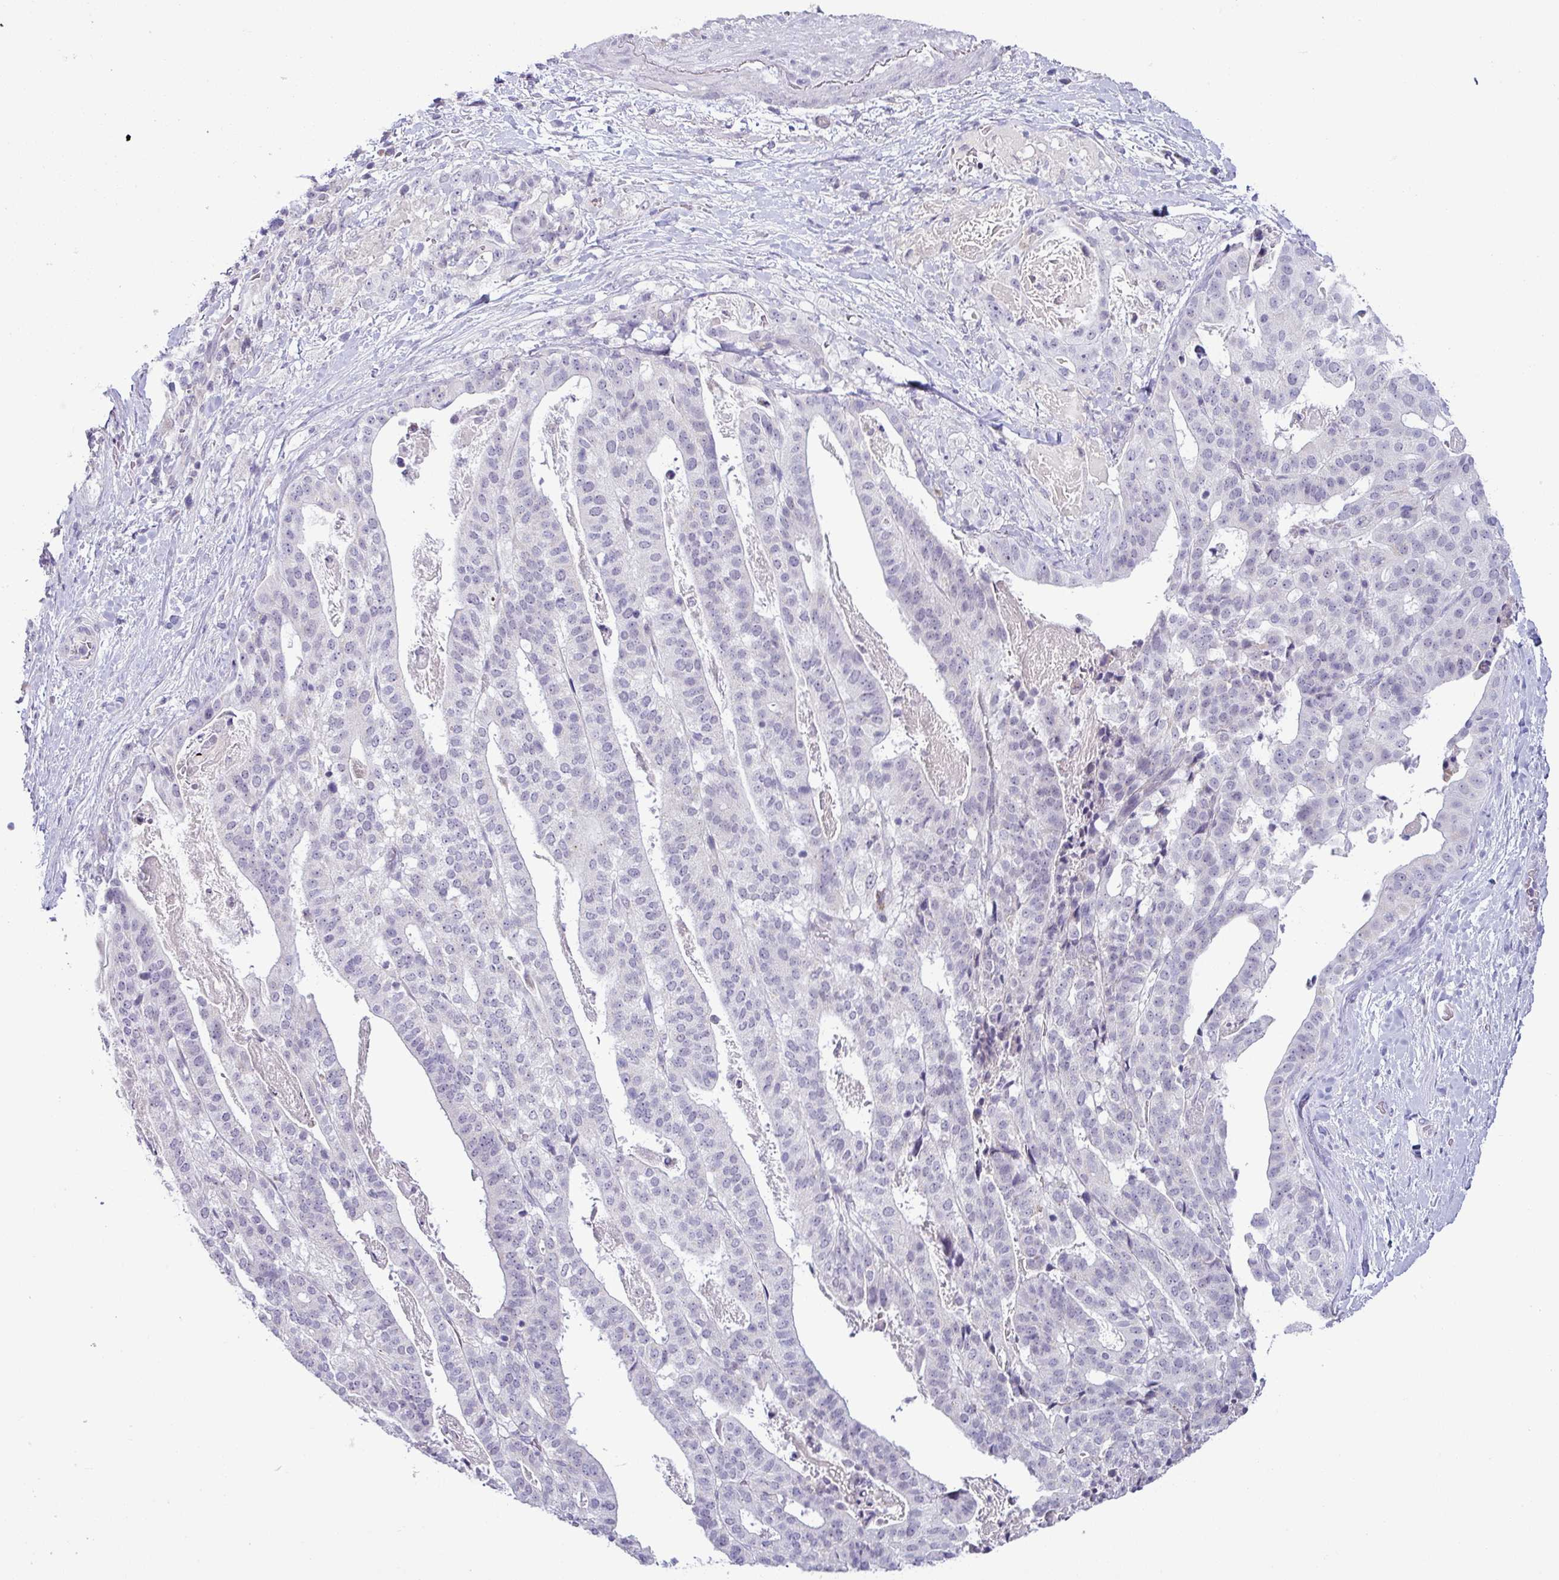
{"staining": {"intensity": "negative", "quantity": "none", "location": "none"}, "tissue": "stomach cancer", "cell_type": "Tumor cells", "image_type": "cancer", "snomed": [{"axis": "morphology", "description": "Adenocarcinoma, NOS"}, {"axis": "topography", "description": "Stomach"}], "caption": "DAB (3,3'-diaminobenzidine) immunohistochemical staining of adenocarcinoma (stomach) displays no significant expression in tumor cells. (DAB immunohistochemistry (IHC) visualized using brightfield microscopy, high magnification).", "gene": "HBEGF", "patient": {"sex": "male", "age": 48}}